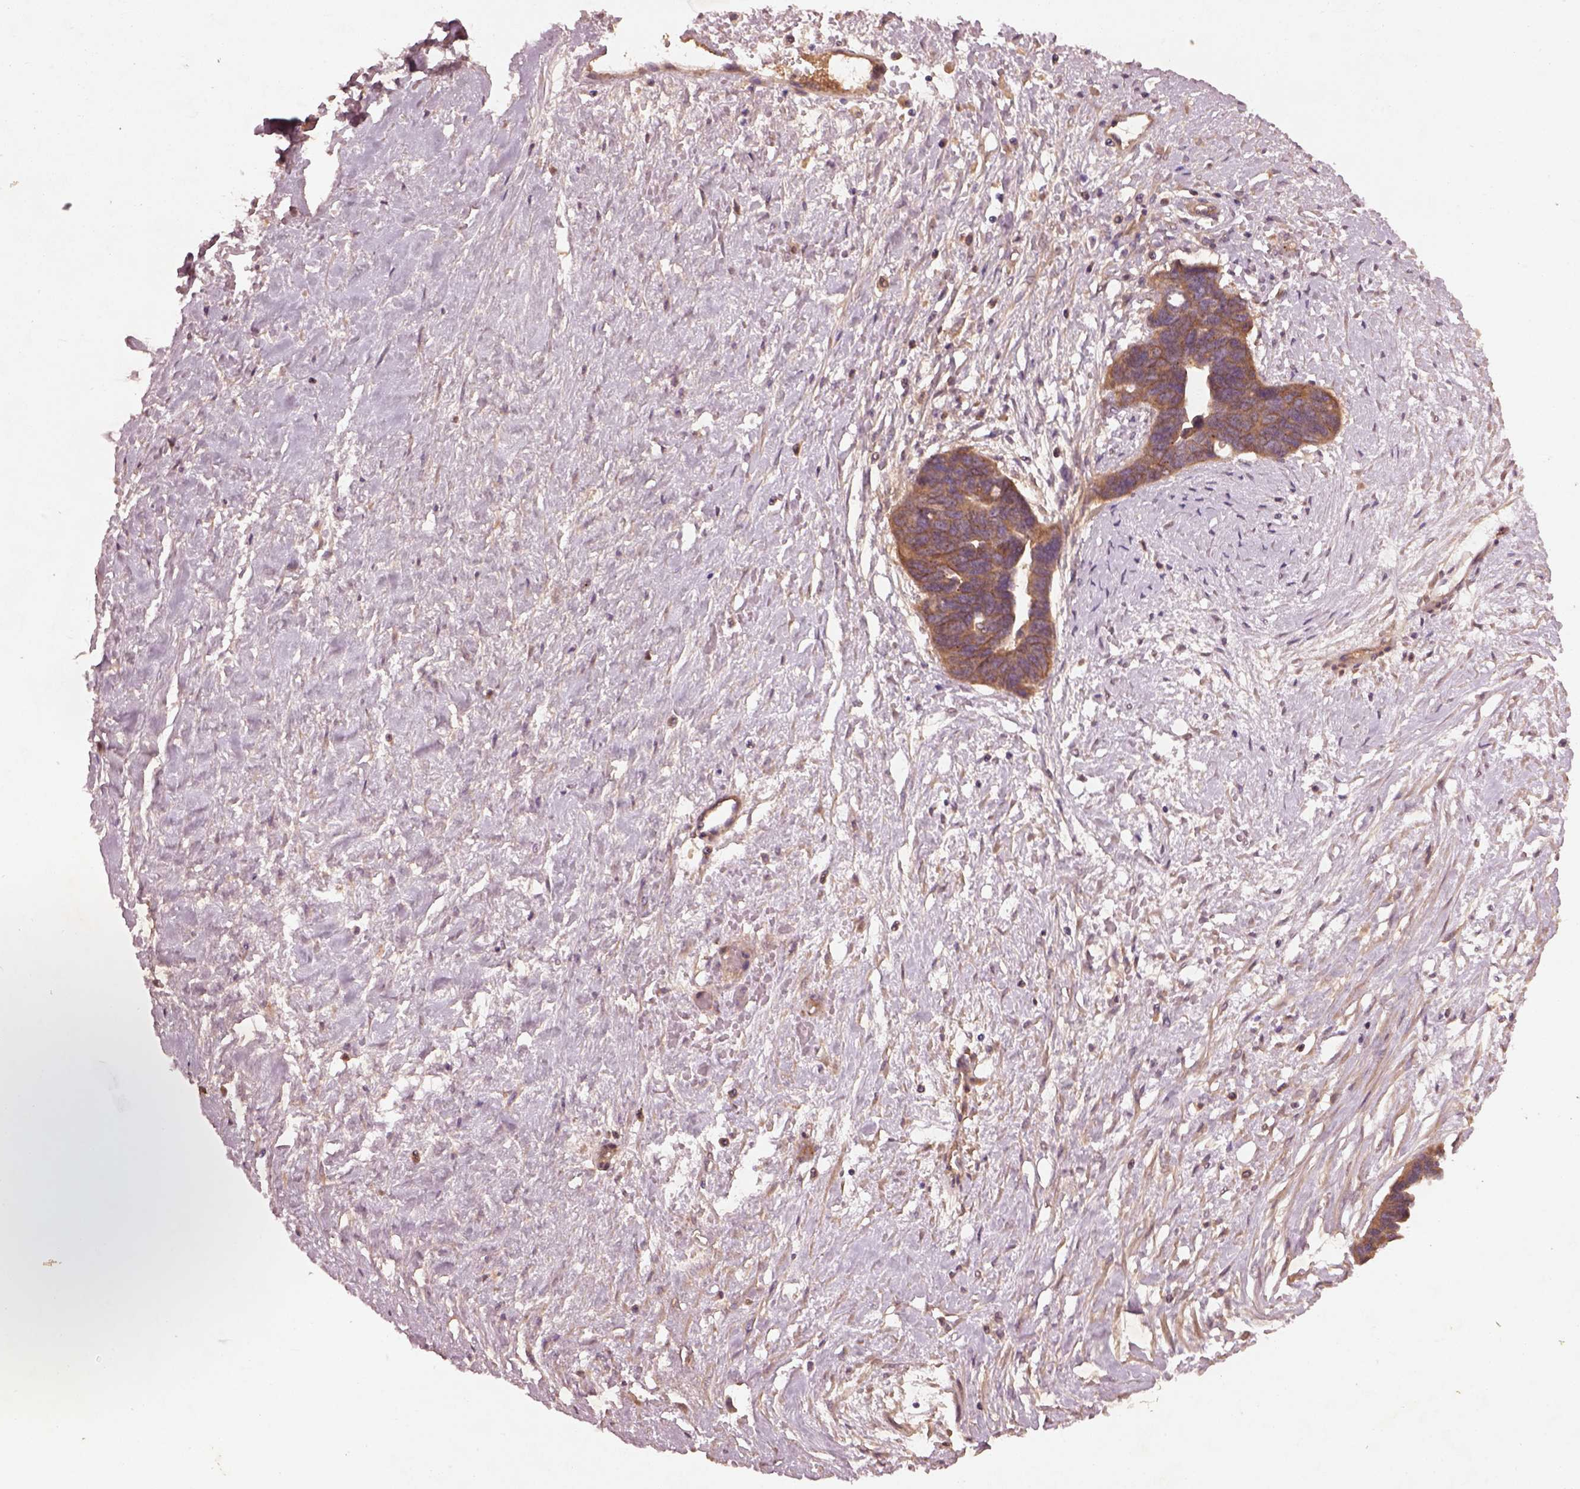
{"staining": {"intensity": "moderate", "quantity": ">75%", "location": "cytoplasmic/membranous"}, "tissue": "ovarian cancer", "cell_type": "Tumor cells", "image_type": "cancer", "snomed": [{"axis": "morphology", "description": "Cystadenocarcinoma, serous, NOS"}, {"axis": "topography", "description": "Ovary"}], "caption": "This is an image of immunohistochemistry (IHC) staining of serous cystadenocarcinoma (ovarian), which shows moderate staining in the cytoplasmic/membranous of tumor cells.", "gene": "FAM234A", "patient": {"sex": "female", "age": 69}}